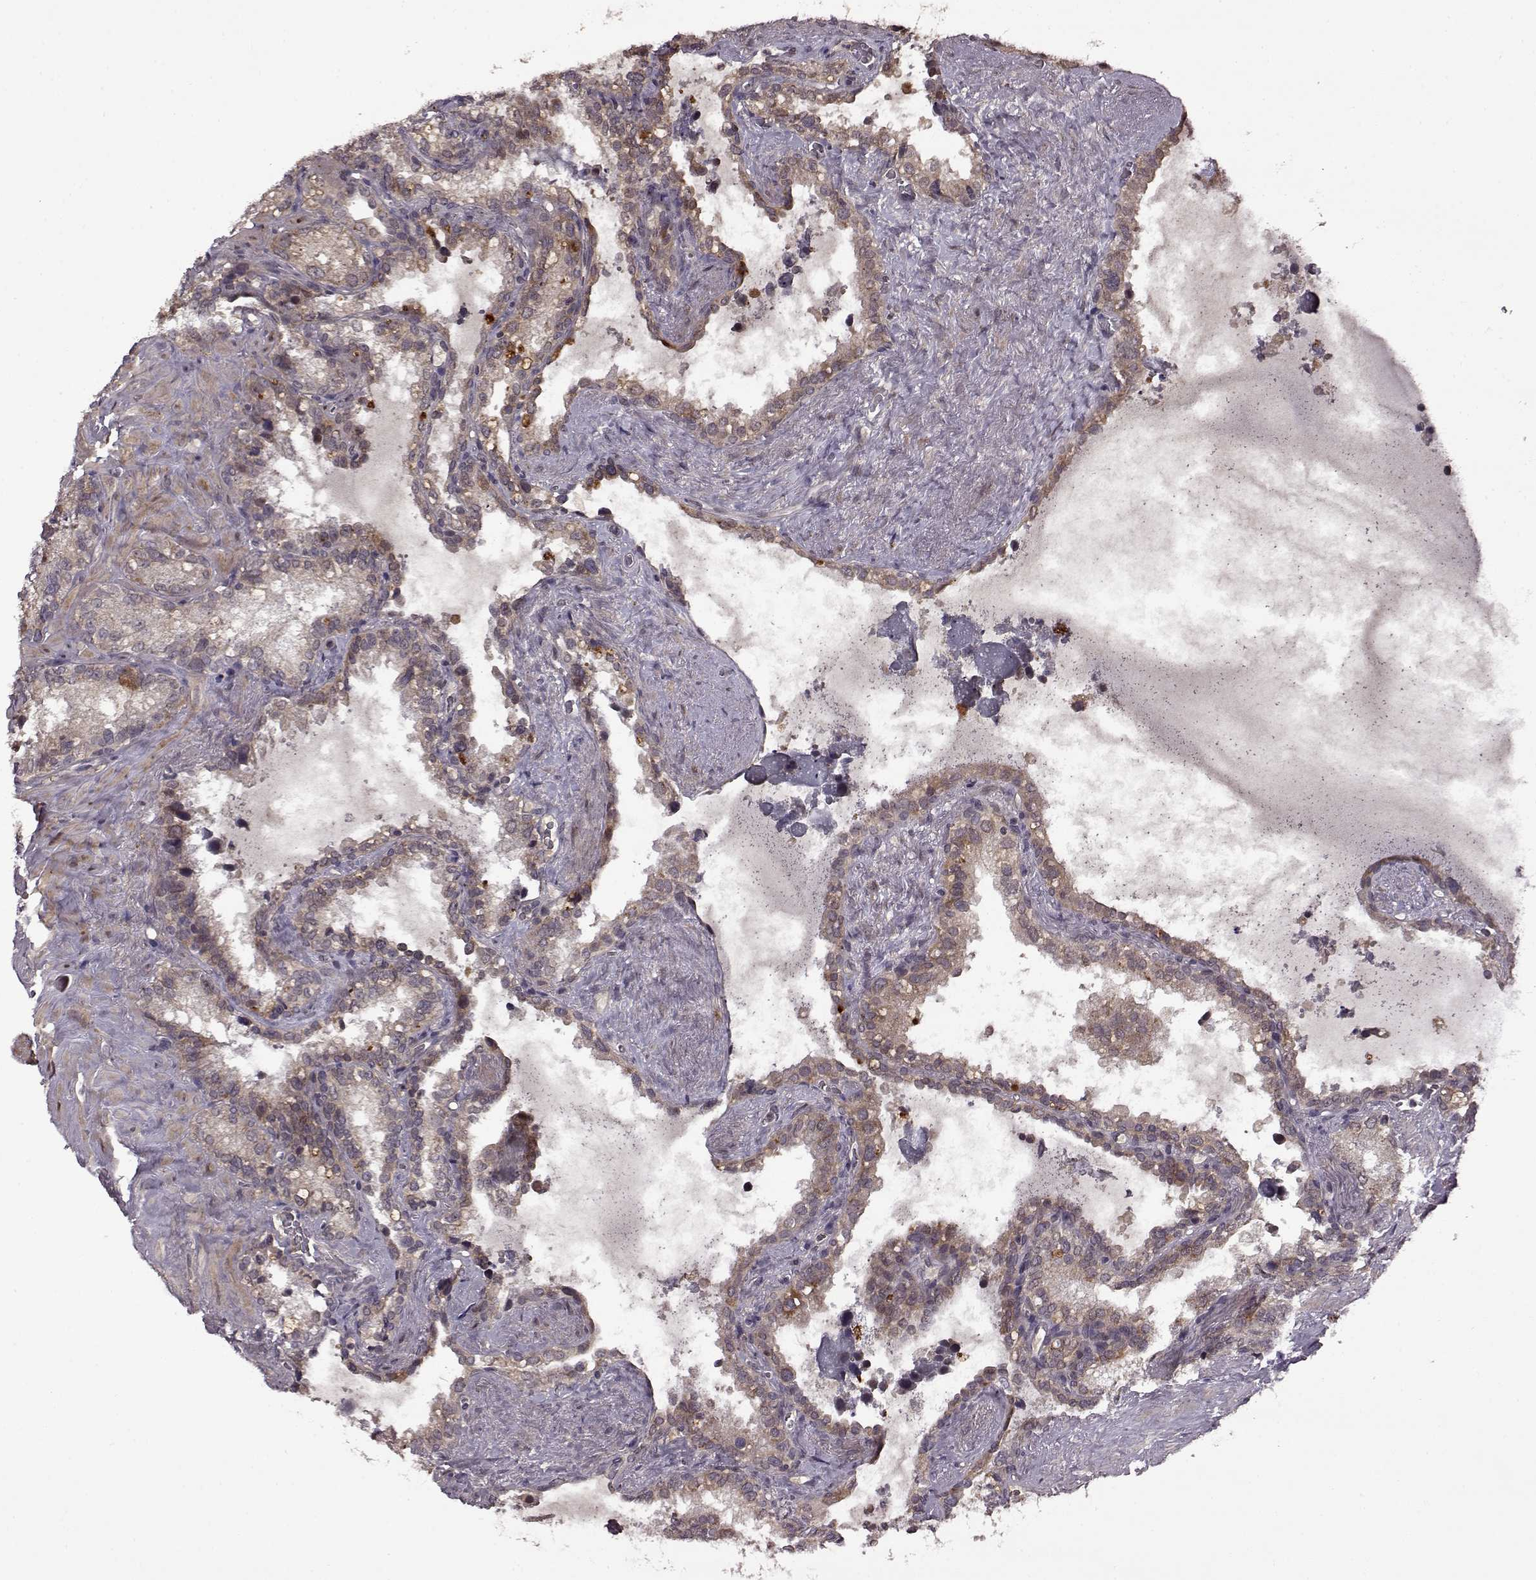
{"staining": {"intensity": "moderate", "quantity": "<25%", "location": "cytoplasmic/membranous"}, "tissue": "seminal vesicle", "cell_type": "Glandular cells", "image_type": "normal", "snomed": [{"axis": "morphology", "description": "Normal tissue, NOS"}, {"axis": "topography", "description": "Seminal veicle"}], "caption": "Normal seminal vesicle was stained to show a protein in brown. There is low levels of moderate cytoplasmic/membranous positivity in approximately <25% of glandular cells. (DAB = brown stain, brightfield microscopy at high magnification).", "gene": "MAIP1", "patient": {"sex": "male", "age": 71}}